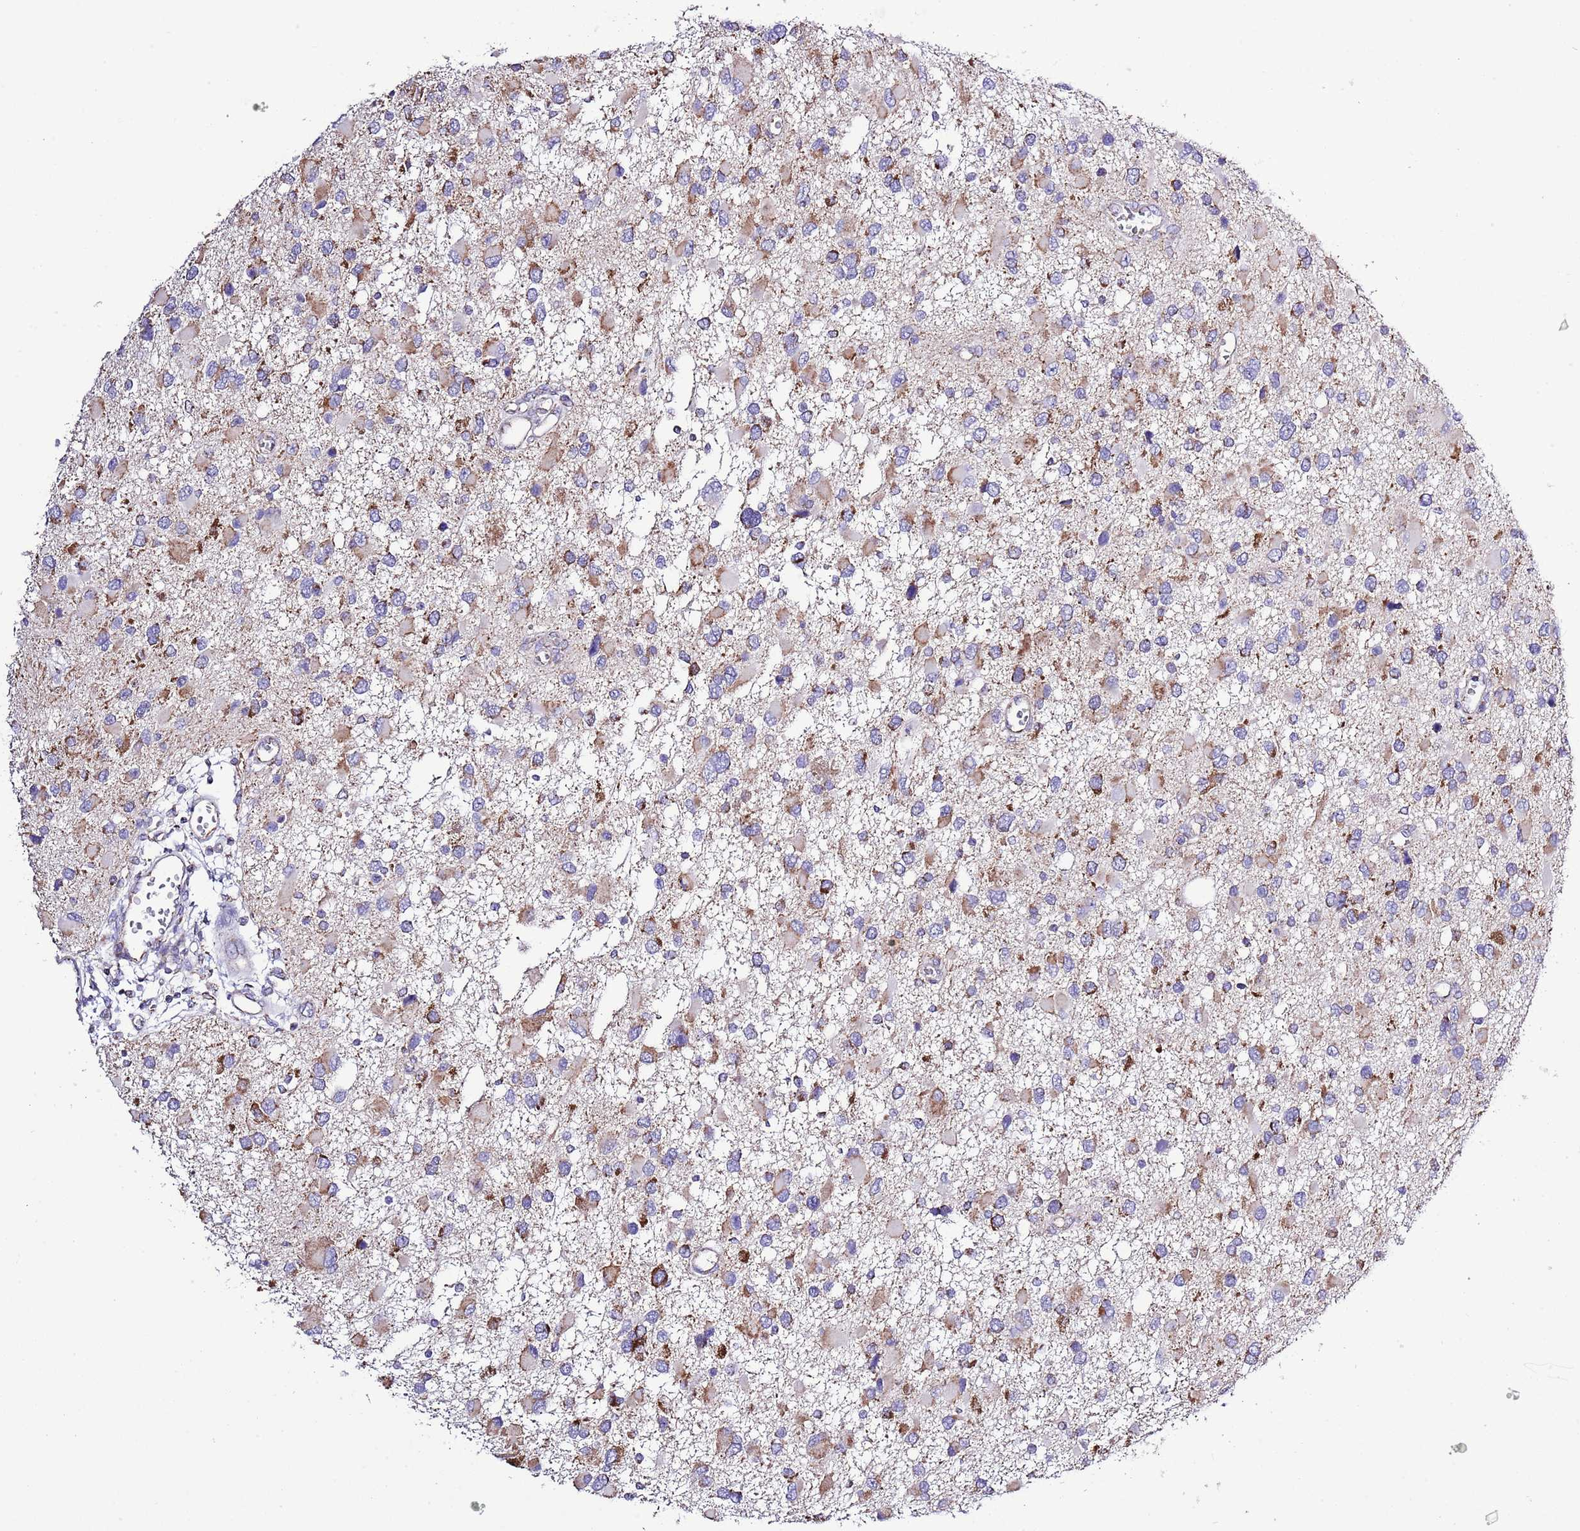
{"staining": {"intensity": "moderate", "quantity": "<25%", "location": "cytoplasmic/membranous"}, "tissue": "glioma", "cell_type": "Tumor cells", "image_type": "cancer", "snomed": [{"axis": "morphology", "description": "Glioma, malignant, High grade"}, {"axis": "topography", "description": "Brain"}], "caption": "Brown immunohistochemical staining in malignant glioma (high-grade) demonstrates moderate cytoplasmic/membranous staining in about <25% of tumor cells. Immunohistochemistry stains the protein of interest in brown and the nuclei are stained blue.", "gene": "TEKTIP1", "patient": {"sex": "male", "age": 53}}